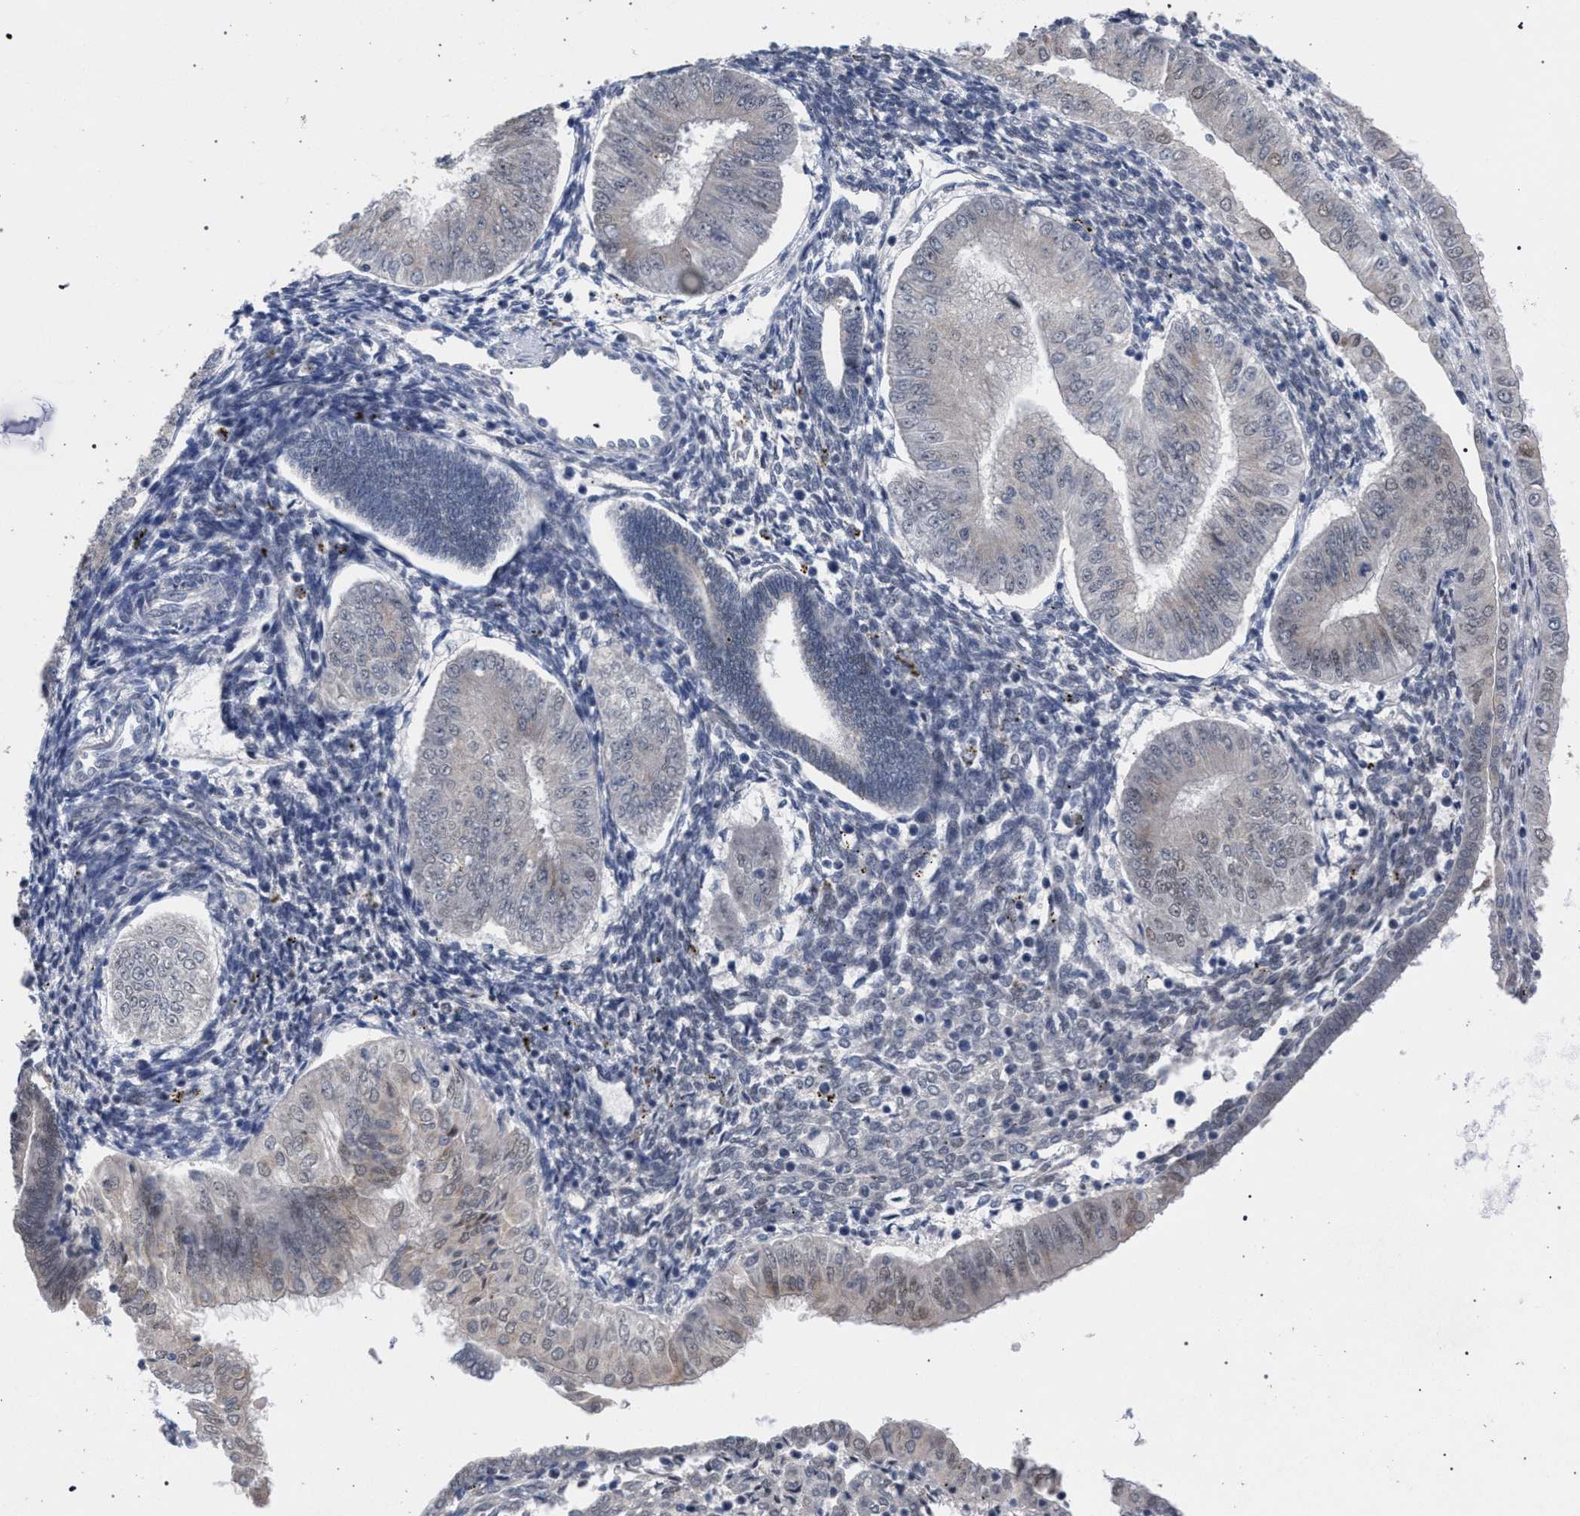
{"staining": {"intensity": "weak", "quantity": "<25%", "location": "cytoplasmic/membranous"}, "tissue": "endometrial cancer", "cell_type": "Tumor cells", "image_type": "cancer", "snomed": [{"axis": "morphology", "description": "Normal tissue, NOS"}, {"axis": "morphology", "description": "Adenocarcinoma, NOS"}, {"axis": "topography", "description": "Endometrium"}], "caption": "Immunohistochemistry (IHC) photomicrograph of neoplastic tissue: endometrial adenocarcinoma stained with DAB displays no significant protein positivity in tumor cells.", "gene": "GOLGA2", "patient": {"sex": "female", "age": 53}}